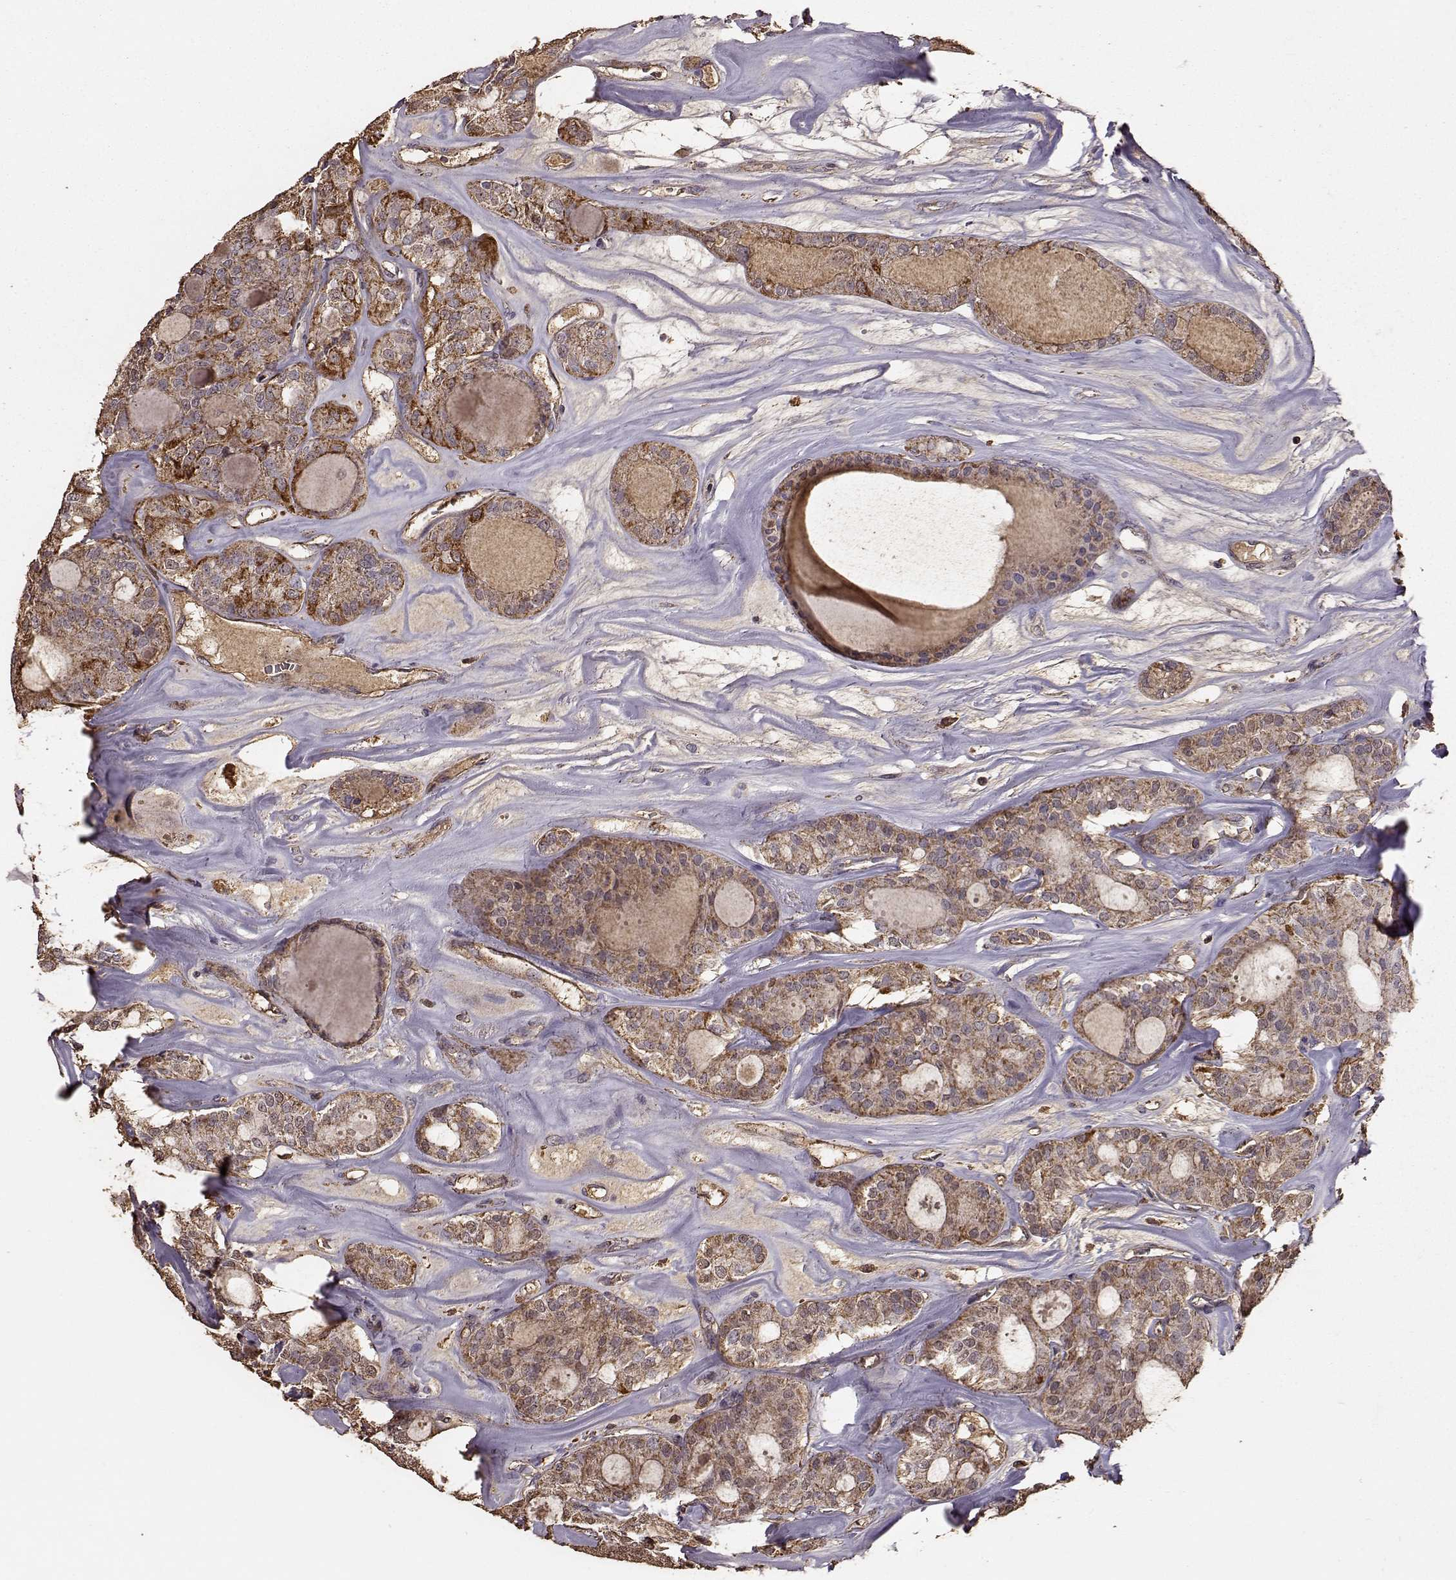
{"staining": {"intensity": "moderate", "quantity": ">75%", "location": "cytoplasmic/membranous"}, "tissue": "thyroid cancer", "cell_type": "Tumor cells", "image_type": "cancer", "snomed": [{"axis": "morphology", "description": "Follicular adenoma carcinoma, NOS"}, {"axis": "topography", "description": "Thyroid gland"}], "caption": "A micrograph showing moderate cytoplasmic/membranous staining in about >75% of tumor cells in thyroid cancer (follicular adenoma carcinoma), as visualized by brown immunohistochemical staining.", "gene": "PTGES2", "patient": {"sex": "male", "age": 75}}